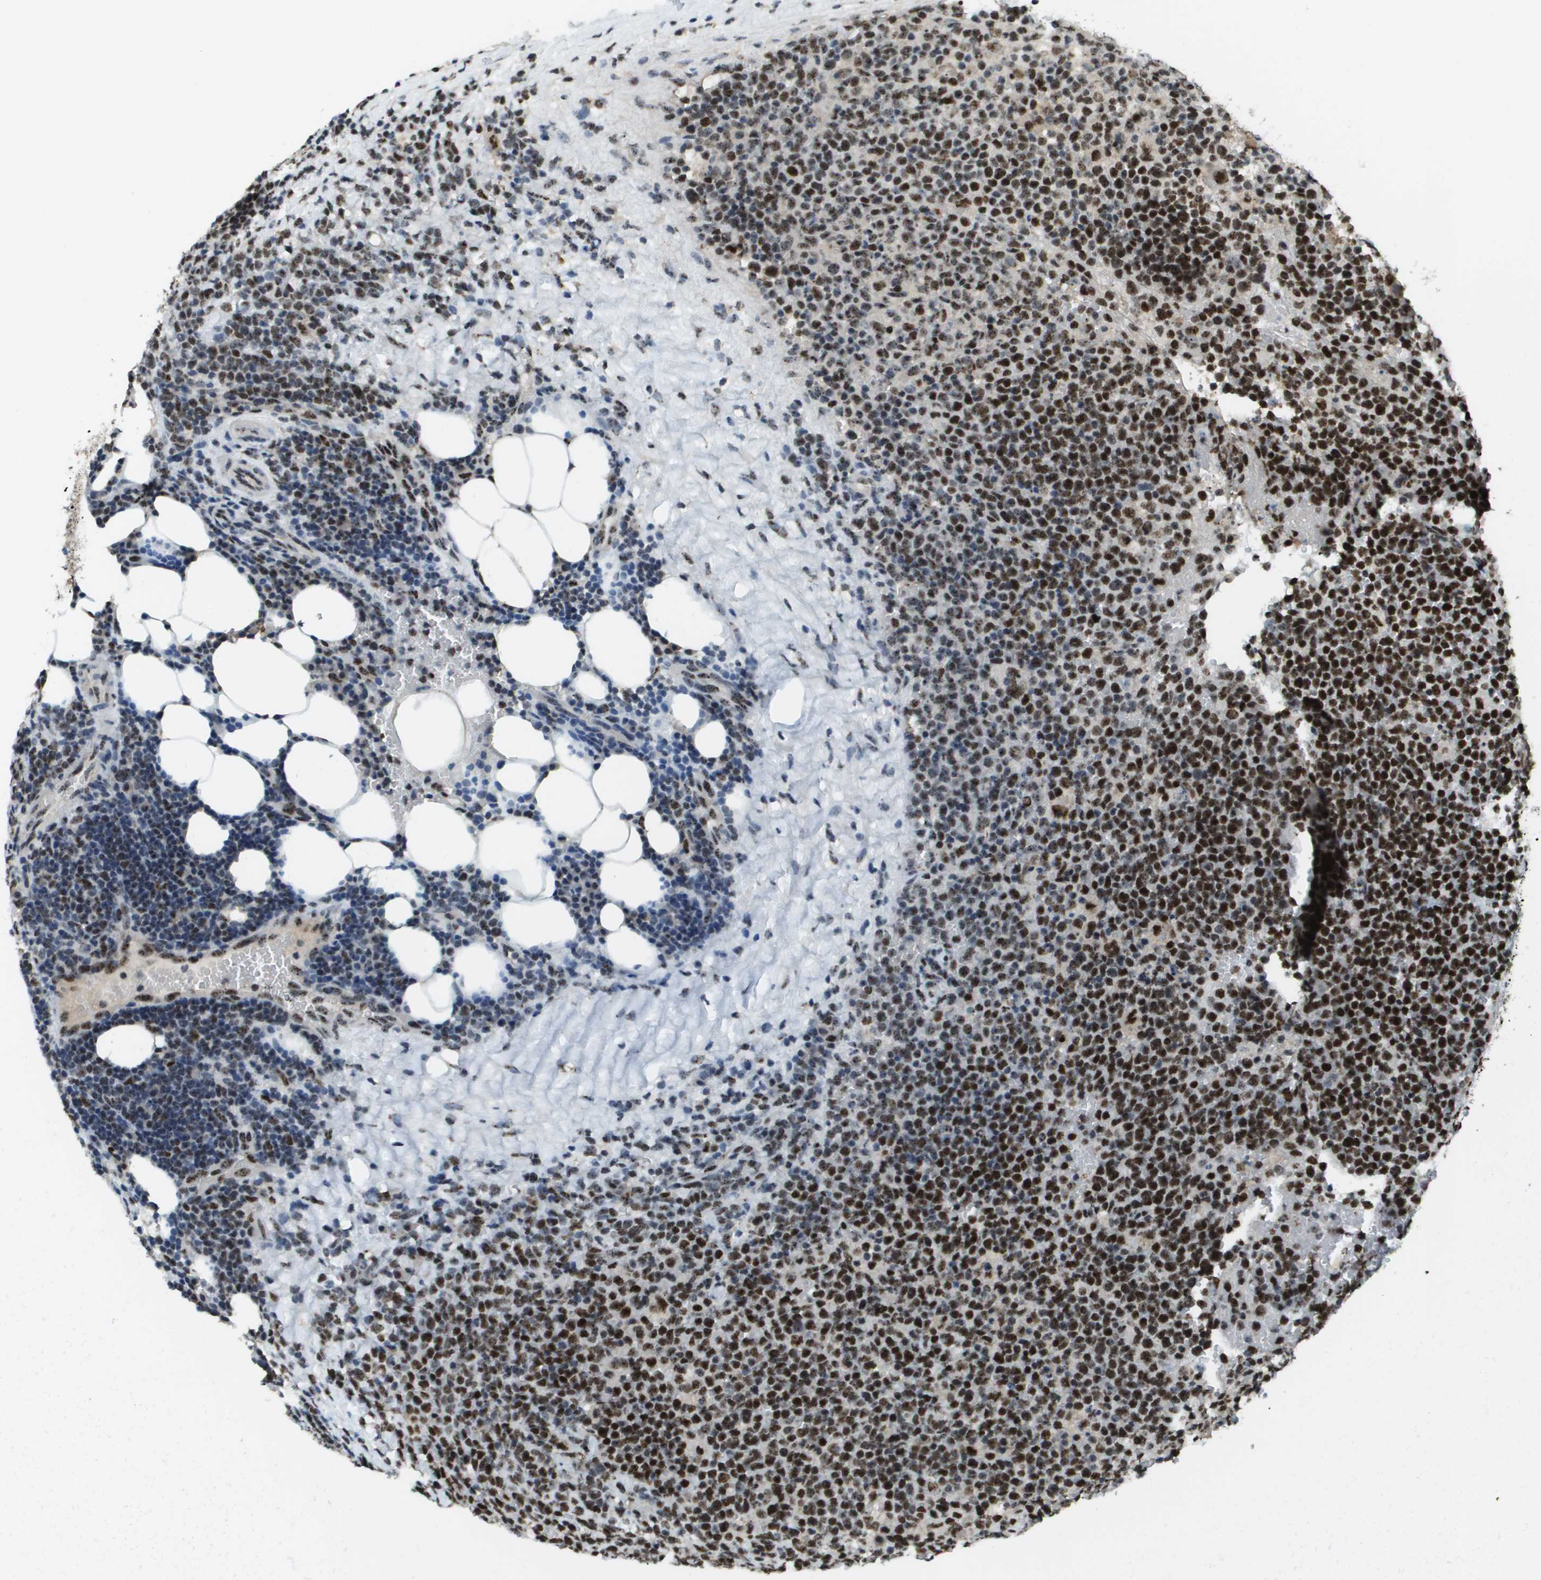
{"staining": {"intensity": "strong", "quantity": ">75%", "location": "nuclear"}, "tissue": "lymphoma", "cell_type": "Tumor cells", "image_type": "cancer", "snomed": [{"axis": "morphology", "description": "Malignant lymphoma, non-Hodgkin's type, High grade"}, {"axis": "topography", "description": "Lymph node"}], "caption": "The image demonstrates immunohistochemical staining of high-grade malignant lymphoma, non-Hodgkin's type. There is strong nuclear expression is present in about >75% of tumor cells.", "gene": "SP100", "patient": {"sex": "male", "age": 61}}